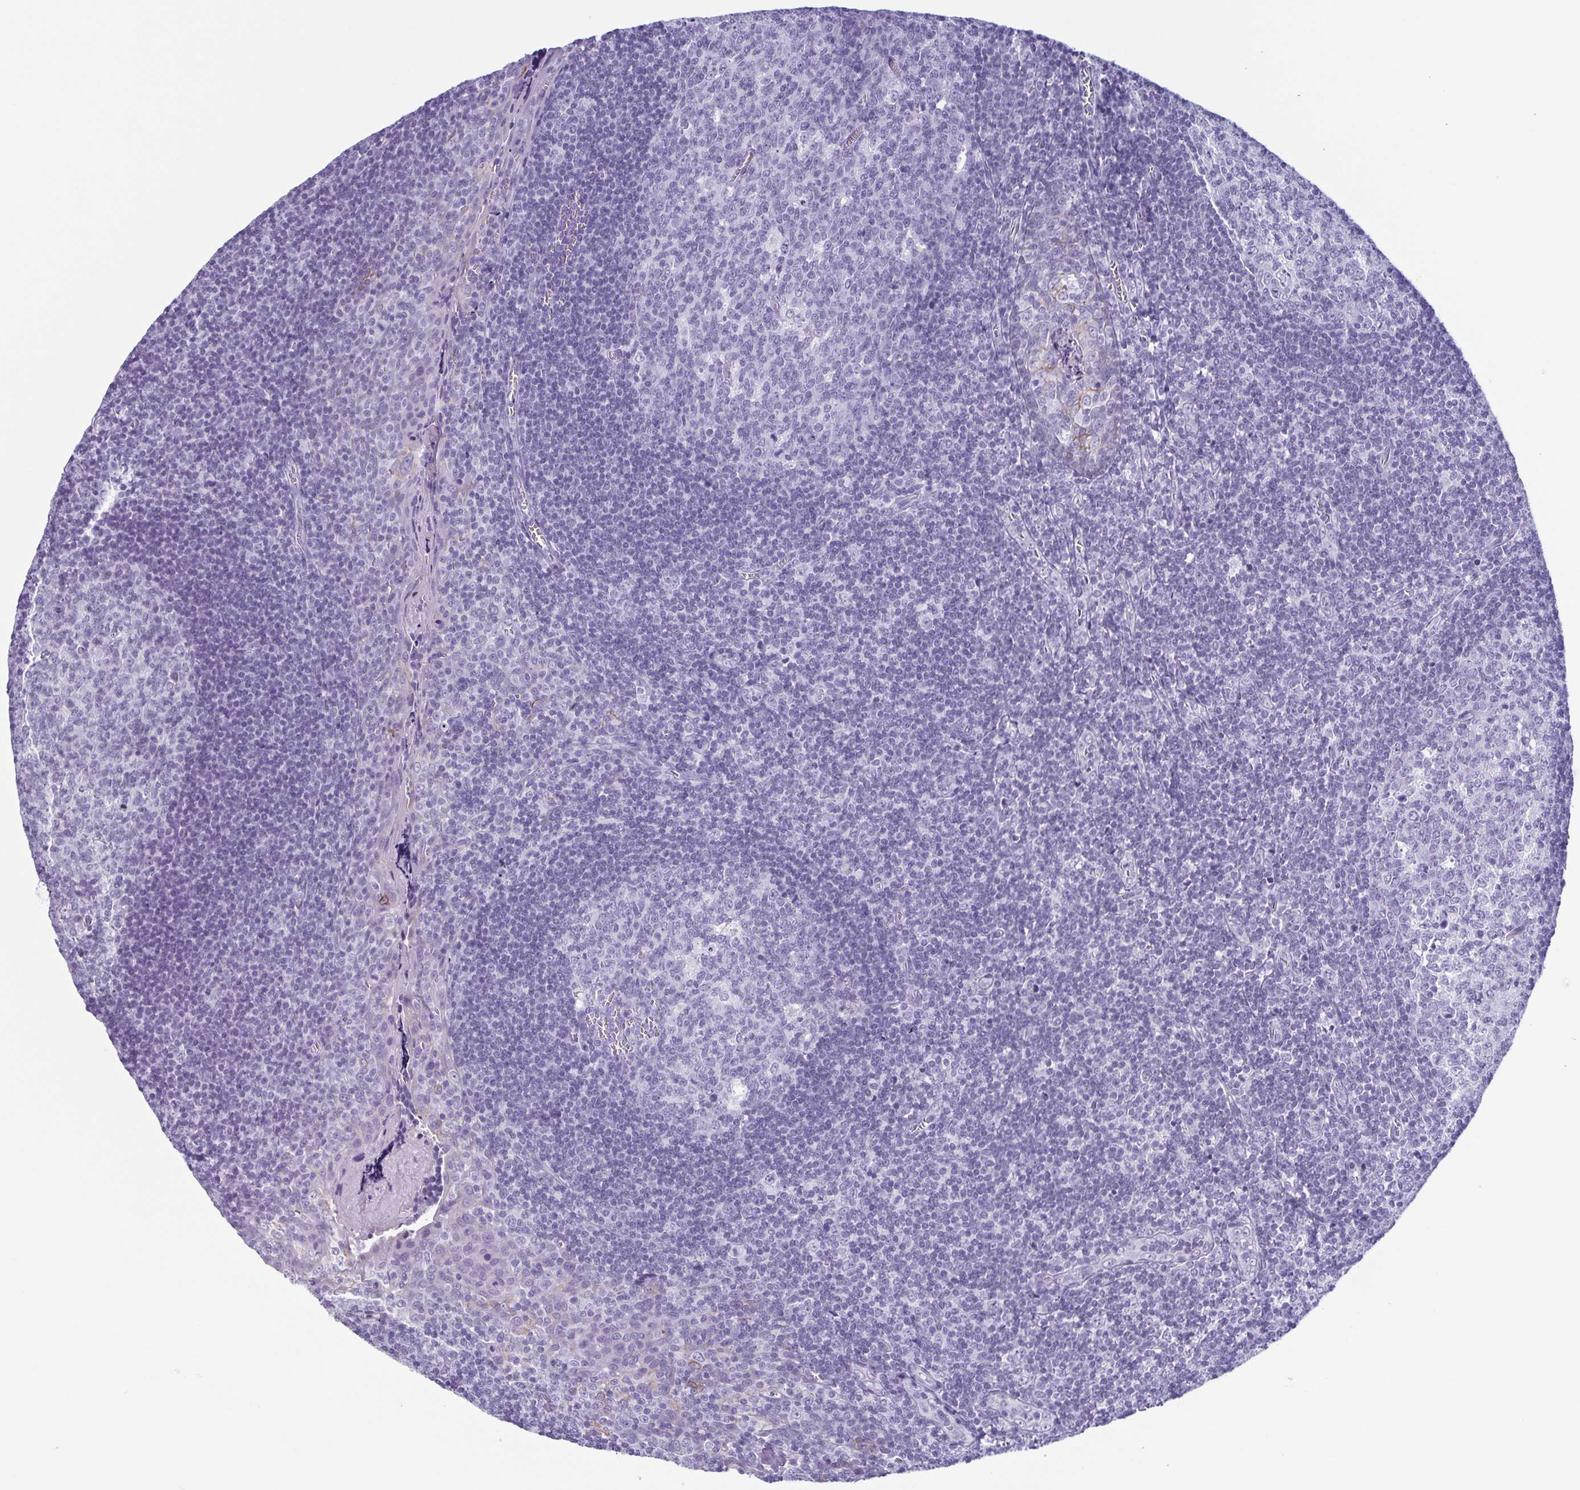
{"staining": {"intensity": "negative", "quantity": "none", "location": "none"}, "tissue": "tonsil", "cell_type": "Germinal center cells", "image_type": "normal", "snomed": [{"axis": "morphology", "description": "Normal tissue, NOS"}, {"axis": "morphology", "description": "Inflammation, NOS"}, {"axis": "topography", "description": "Tonsil"}], "caption": "Immunohistochemistry (IHC) histopathology image of normal tonsil stained for a protein (brown), which exhibits no expression in germinal center cells.", "gene": "KRT10", "patient": {"sex": "female", "age": 31}}